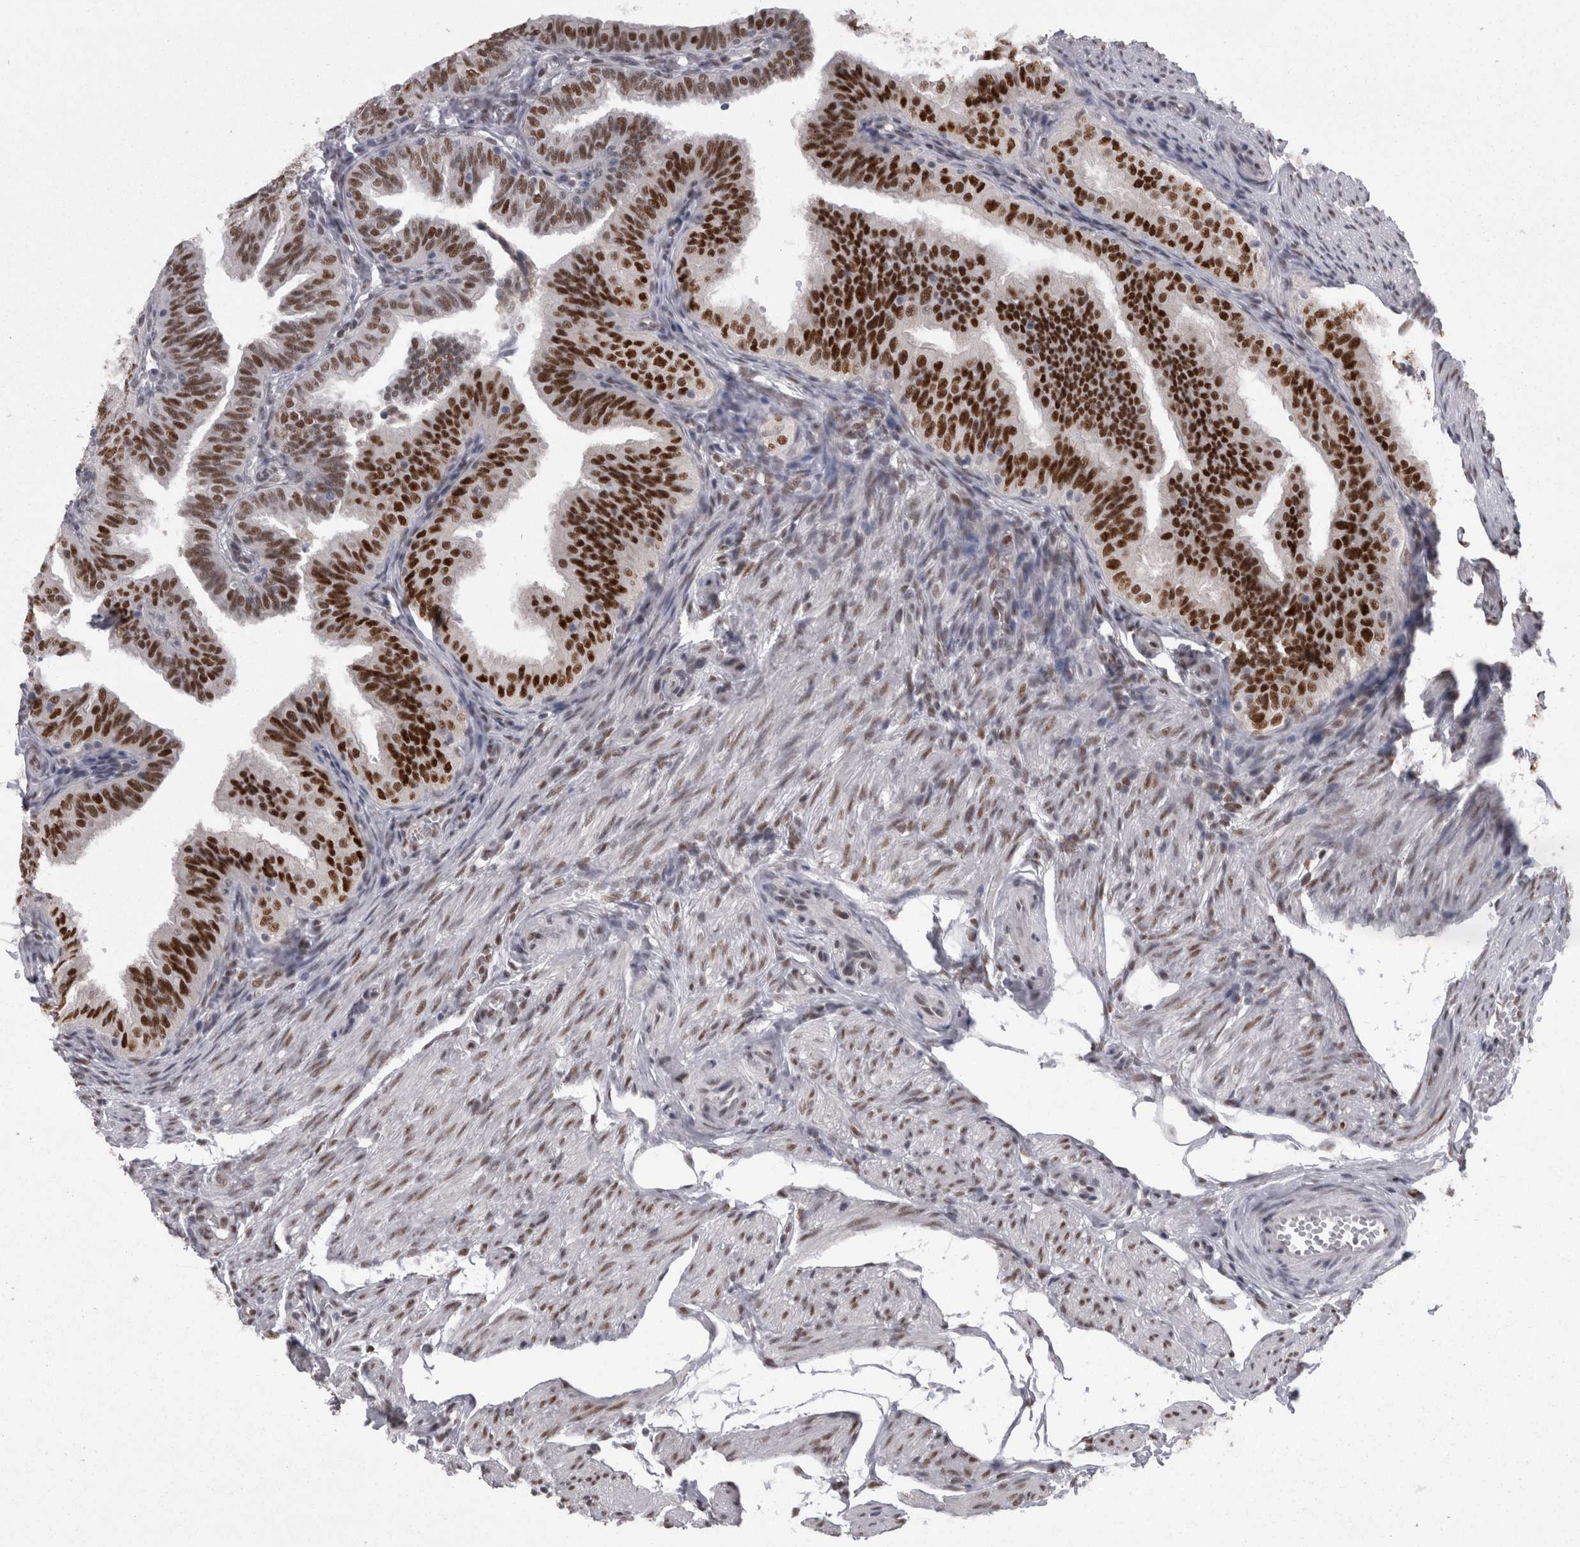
{"staining": {"intensity": "strong", "quantity": ">75%", "location": "nuclear"}, "tissue": "fallopian tube", "cell_type": "Glandular cells", "image_type": "normal", "snomed": [{"axis": "morphology", "description": "Normal tissue, NOS"}, {"axis": "topography", "description": "Fallopian tube"}], "caption": "Protein expression analysis of unremarkable human fallopian tube reveals strong nuclear expression in about >75% of glandular cells. (DAB IHC, brown staining for protein, blue staining for nuclei).", "gene": "C1orf54", "patient": {"sex": "female", "age": 35}}